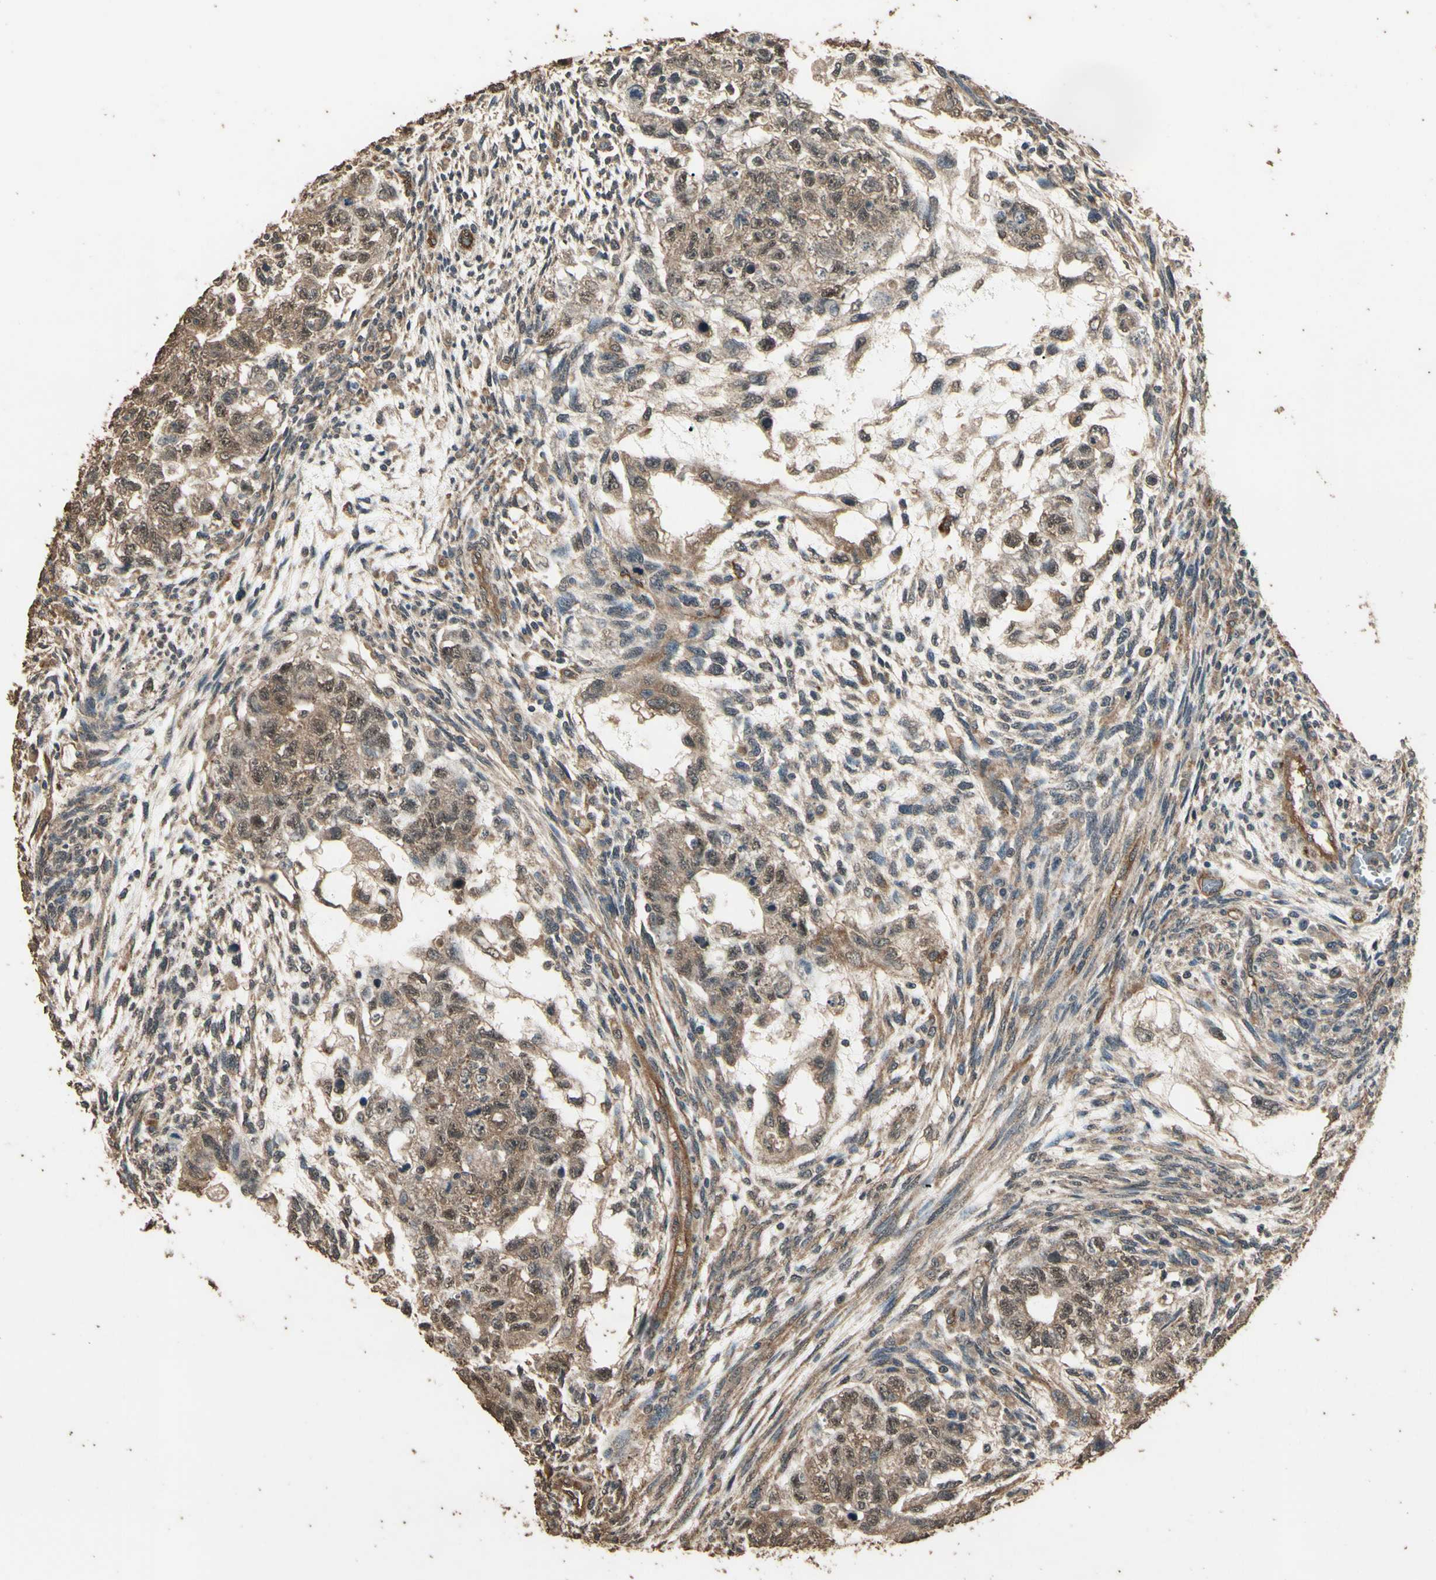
{"staining": {"intensity": "moderate", "quantity": ">75%", "location": "cytoplasmic/membranous"}, "tissue": "testis cancer", "cell_type": "Tumor cells", "image_type": "cancer", "snomed": [{"axis": "morphology", "description": "Normal tissue, NOS"}, {"axis": "morphology", "description": "Carcinoma, Embryonal, NOS"}, {"axis": "topography", "description": "Testis"}], "caption": "Brown immunohistochemical staining in human embryonal carcinoma (testis) demonstrates moderate cytoplasmic/membranous positivity in approximately >75% of tumor cells.", "gene": "TSPO", "patient": {"sex": "male", "age": 36}}